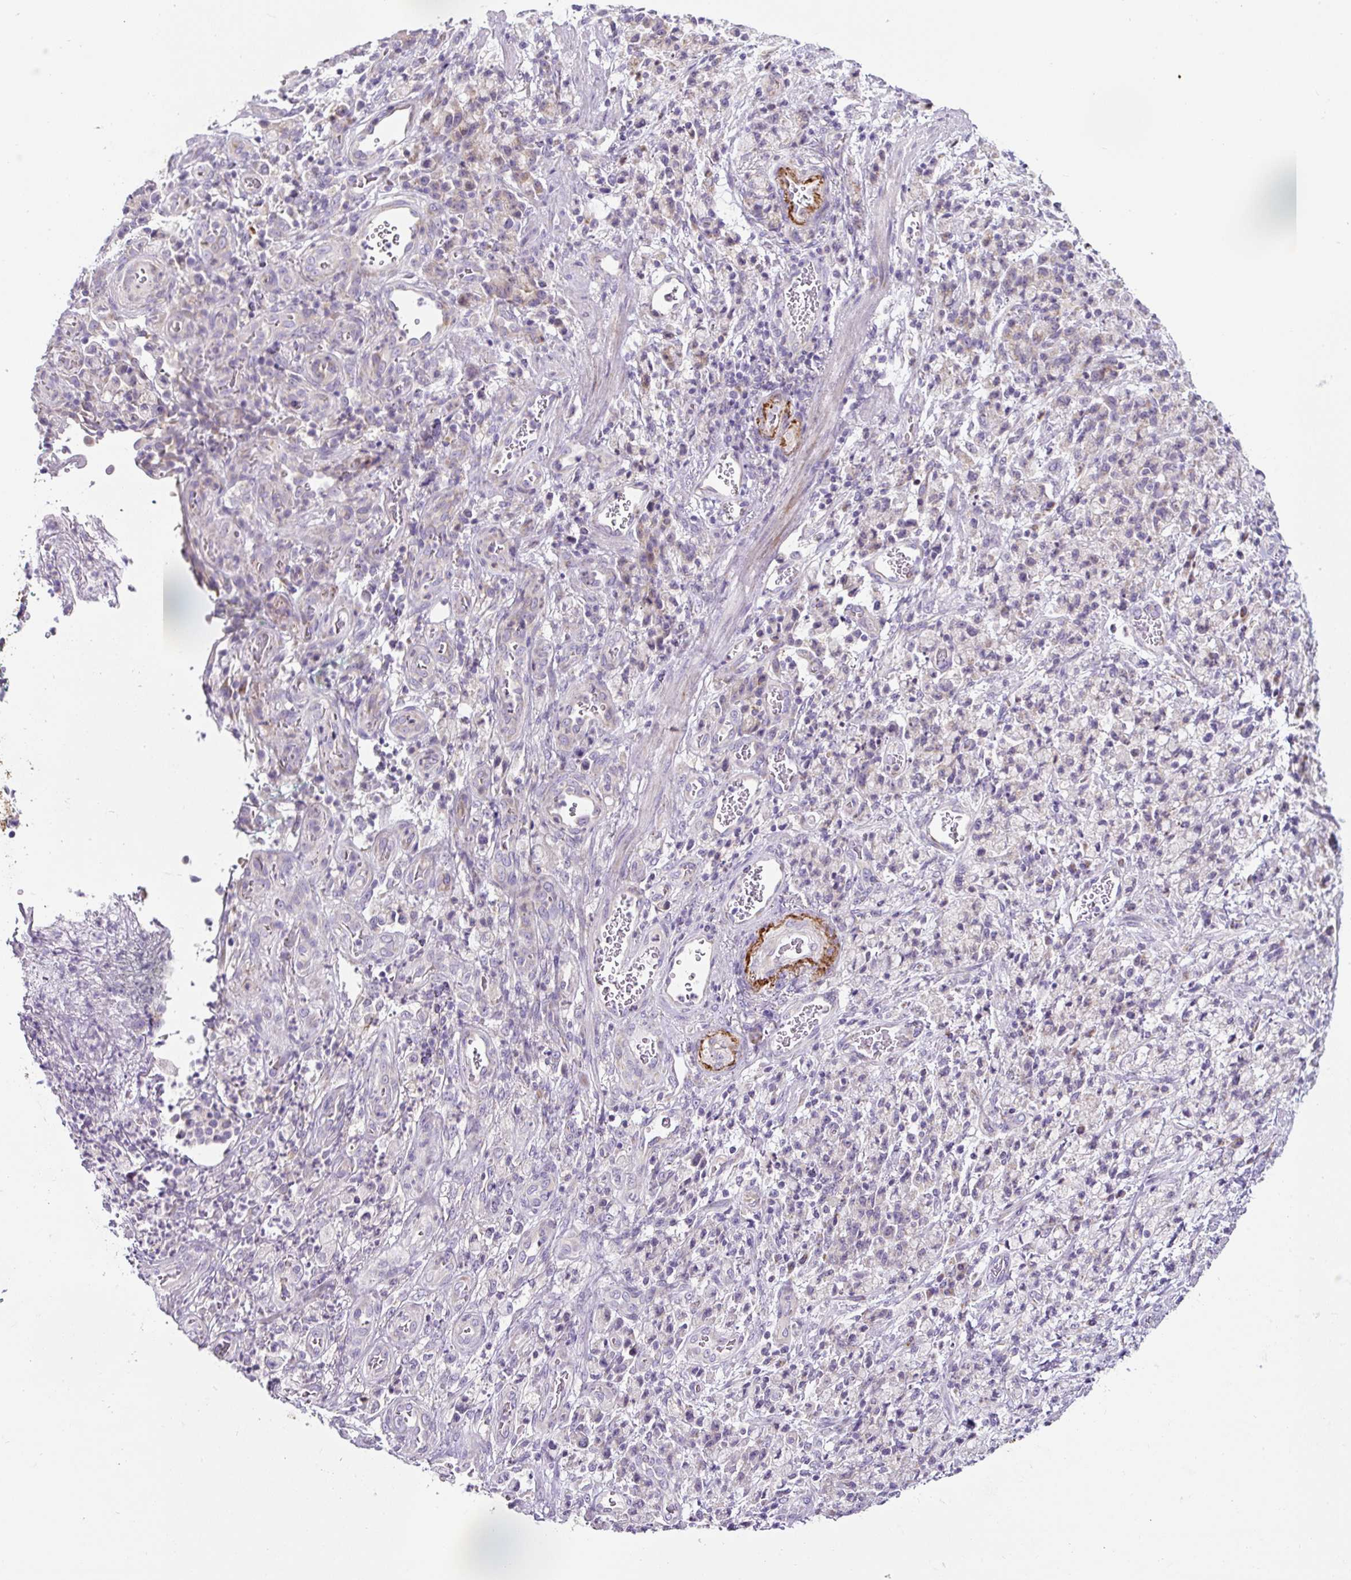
{"staining": {"intensity": "weak", "quantity": "<25%", "location": "cytoplasmic/membranous"}, "tissue": "stomach cancer", "cell_type": "Tumor cells", "image_type": "cancer", "snomed": [{"axis": "morphology", "description": "Adenocarcinoma, NOS"}, {"axis": "topography", "description": "Stomach"}], "caption": "This is a histopathology image of immunohistochemistry staining of stomach cancer (adenocarcinoma), which shows no expression in tumor cells.", "gene": "HPS4", "patient": {"sex": "male", "age": 77}}